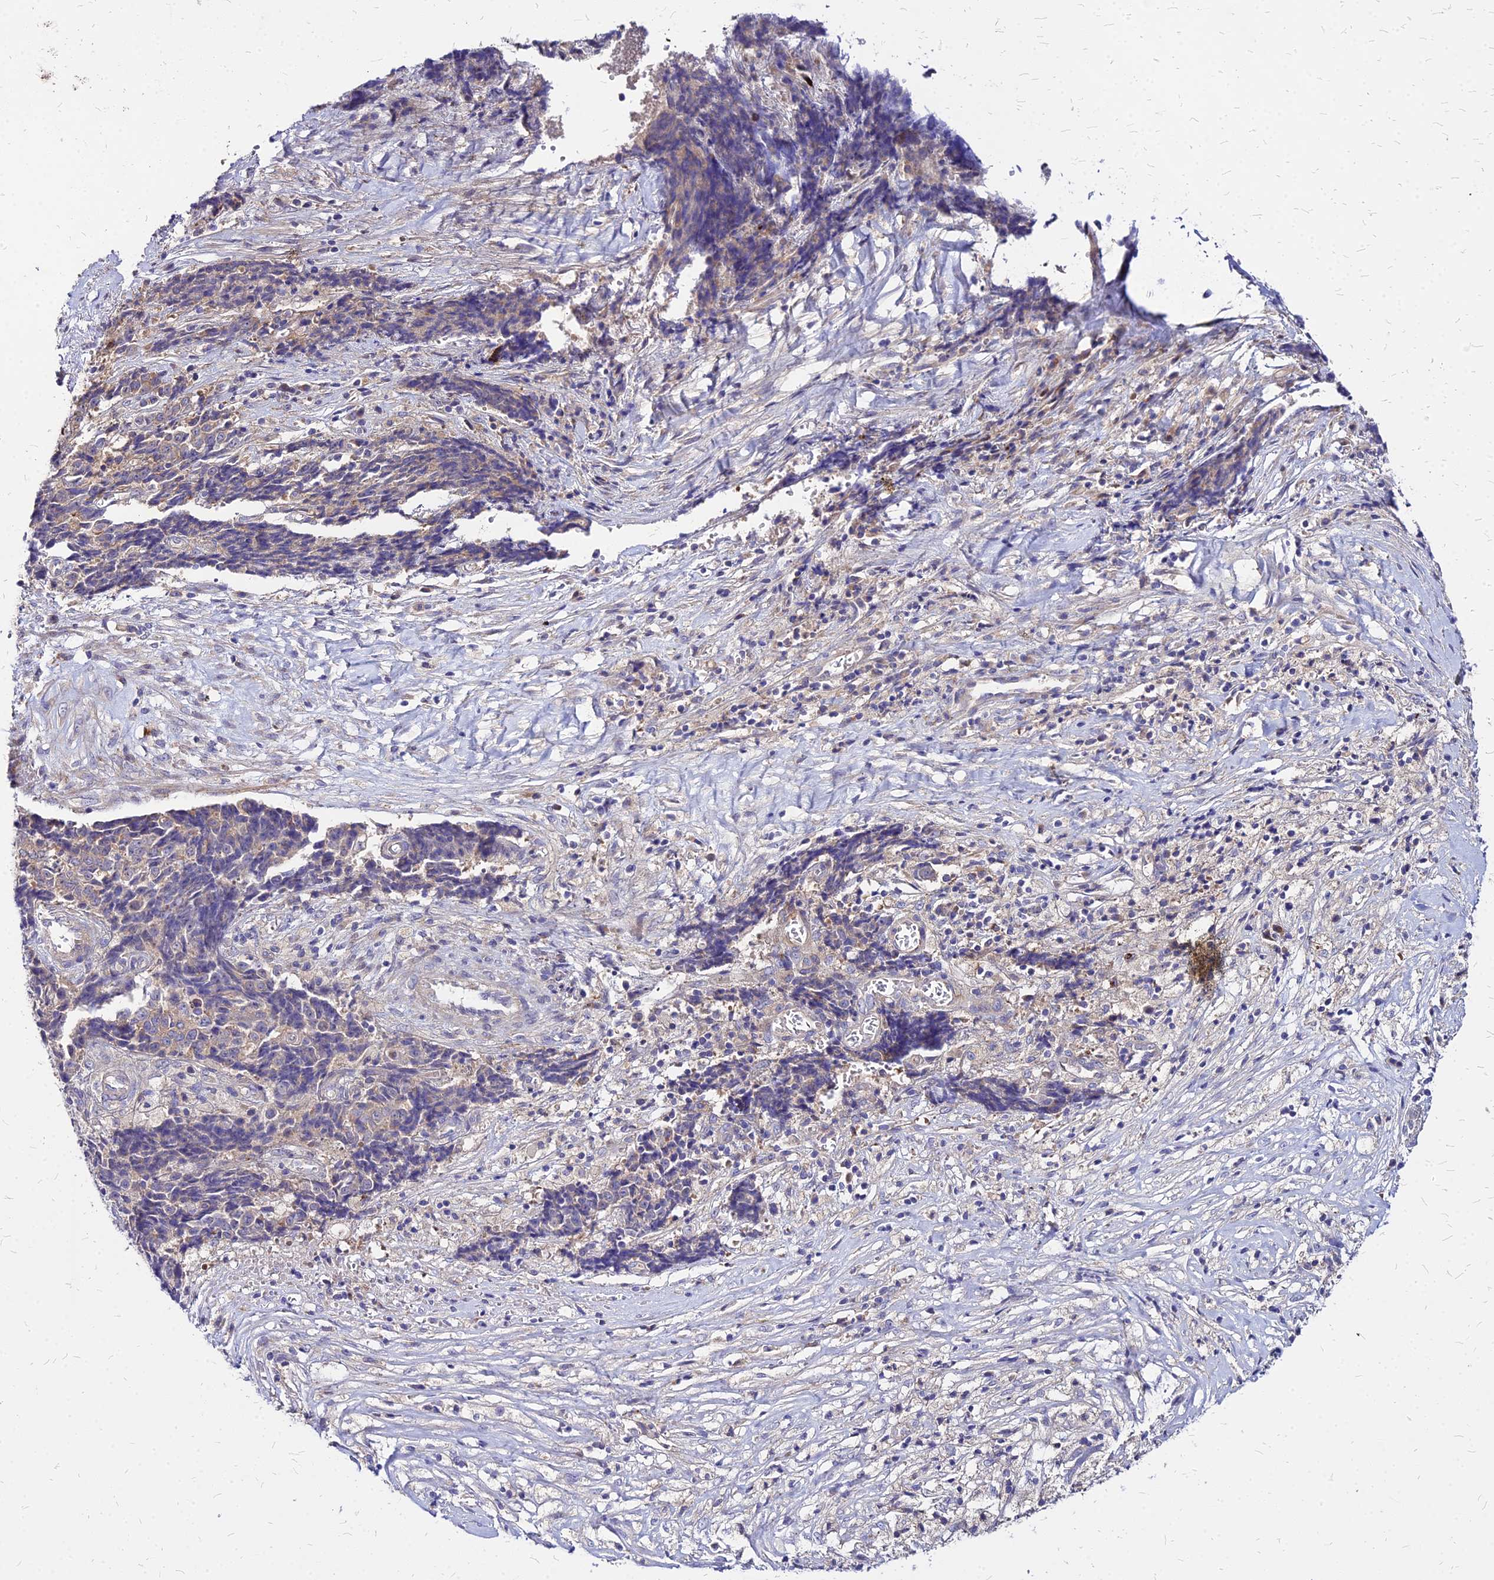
{"staining": {"intensity": "weak", "quantity": "<25%", "location": "cytoplasmic/membranous"}, "tissue": "ovarian cancer", "cell_type": "Tumor cells", "image_type": "cancer", "snomed": [{"axis": "morphology", "description": "Carcinoma, endometroid"}, {"axis": "topography", "description": "Ovary"}], "caption": "Tumor cells are negative for brown protein staining in ovarian cancer. Brightfield microscopy of immunohistochemistry (IHC) stained with DAB (brown) and hematoxylin (blue), captured at high magnification.", "gene": "COMMD10", "patient": {"sex": "female", "age": 42}}